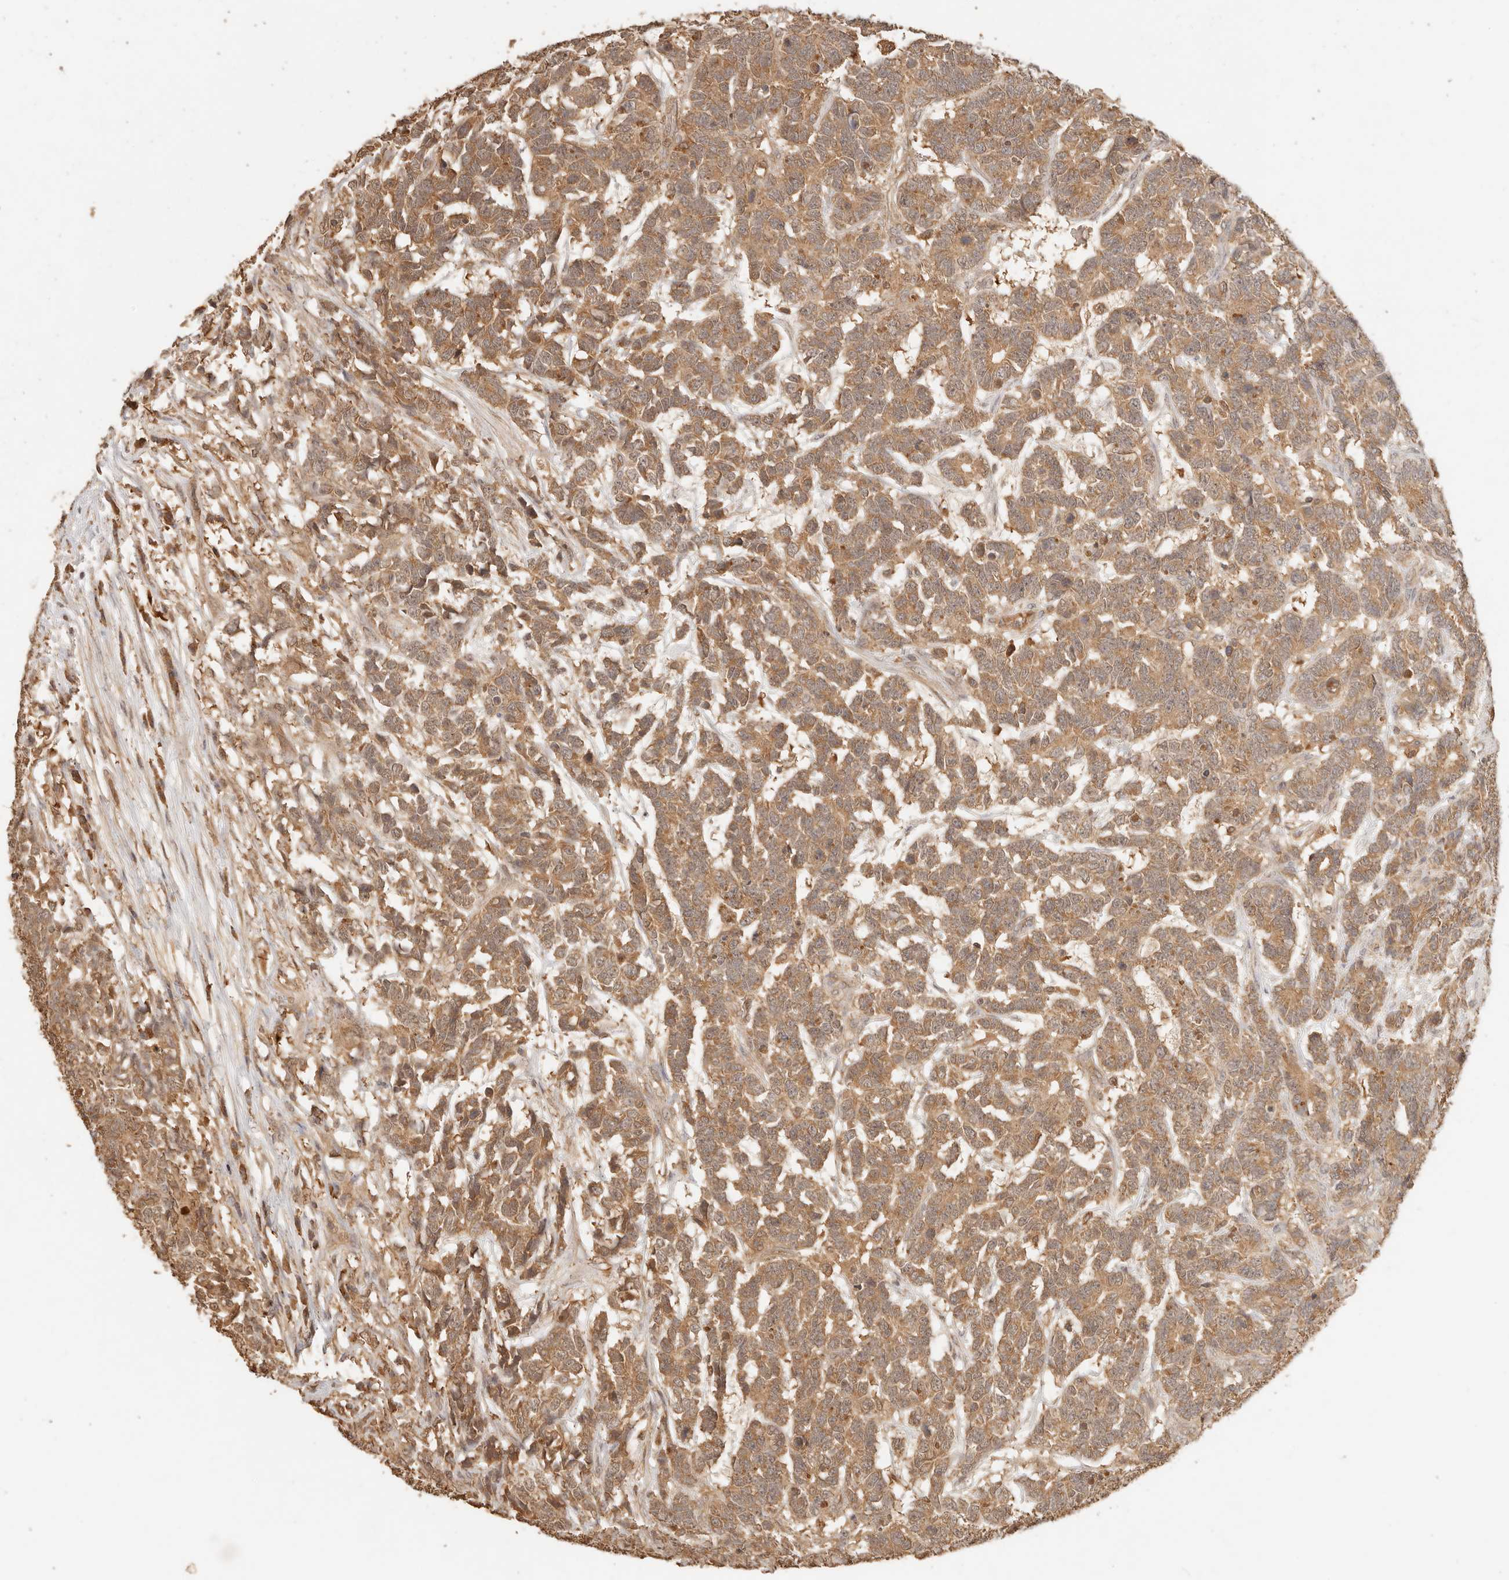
{"staining": {"intensity": "moderate", "quantity": ">75%", "location": "cytoplasmic/membranous"}, "tissue": "testis cancer", "cell_type": "Tumor cells", "image_type": "cancer", "snomed": [{"axis": "morphology", "description": "Carcinoma, Embryonal, NOS"}, {"axis": "topography", "description": "Testis"}], "caption": "This is an image of immunohistochemistry (IHC) staining of testis cancer, which shows moderate expression in the cytoplasmic/membranous of tumor cells.", "gene": "INTS11", "patient": {"sex": "male", "age": 26}}